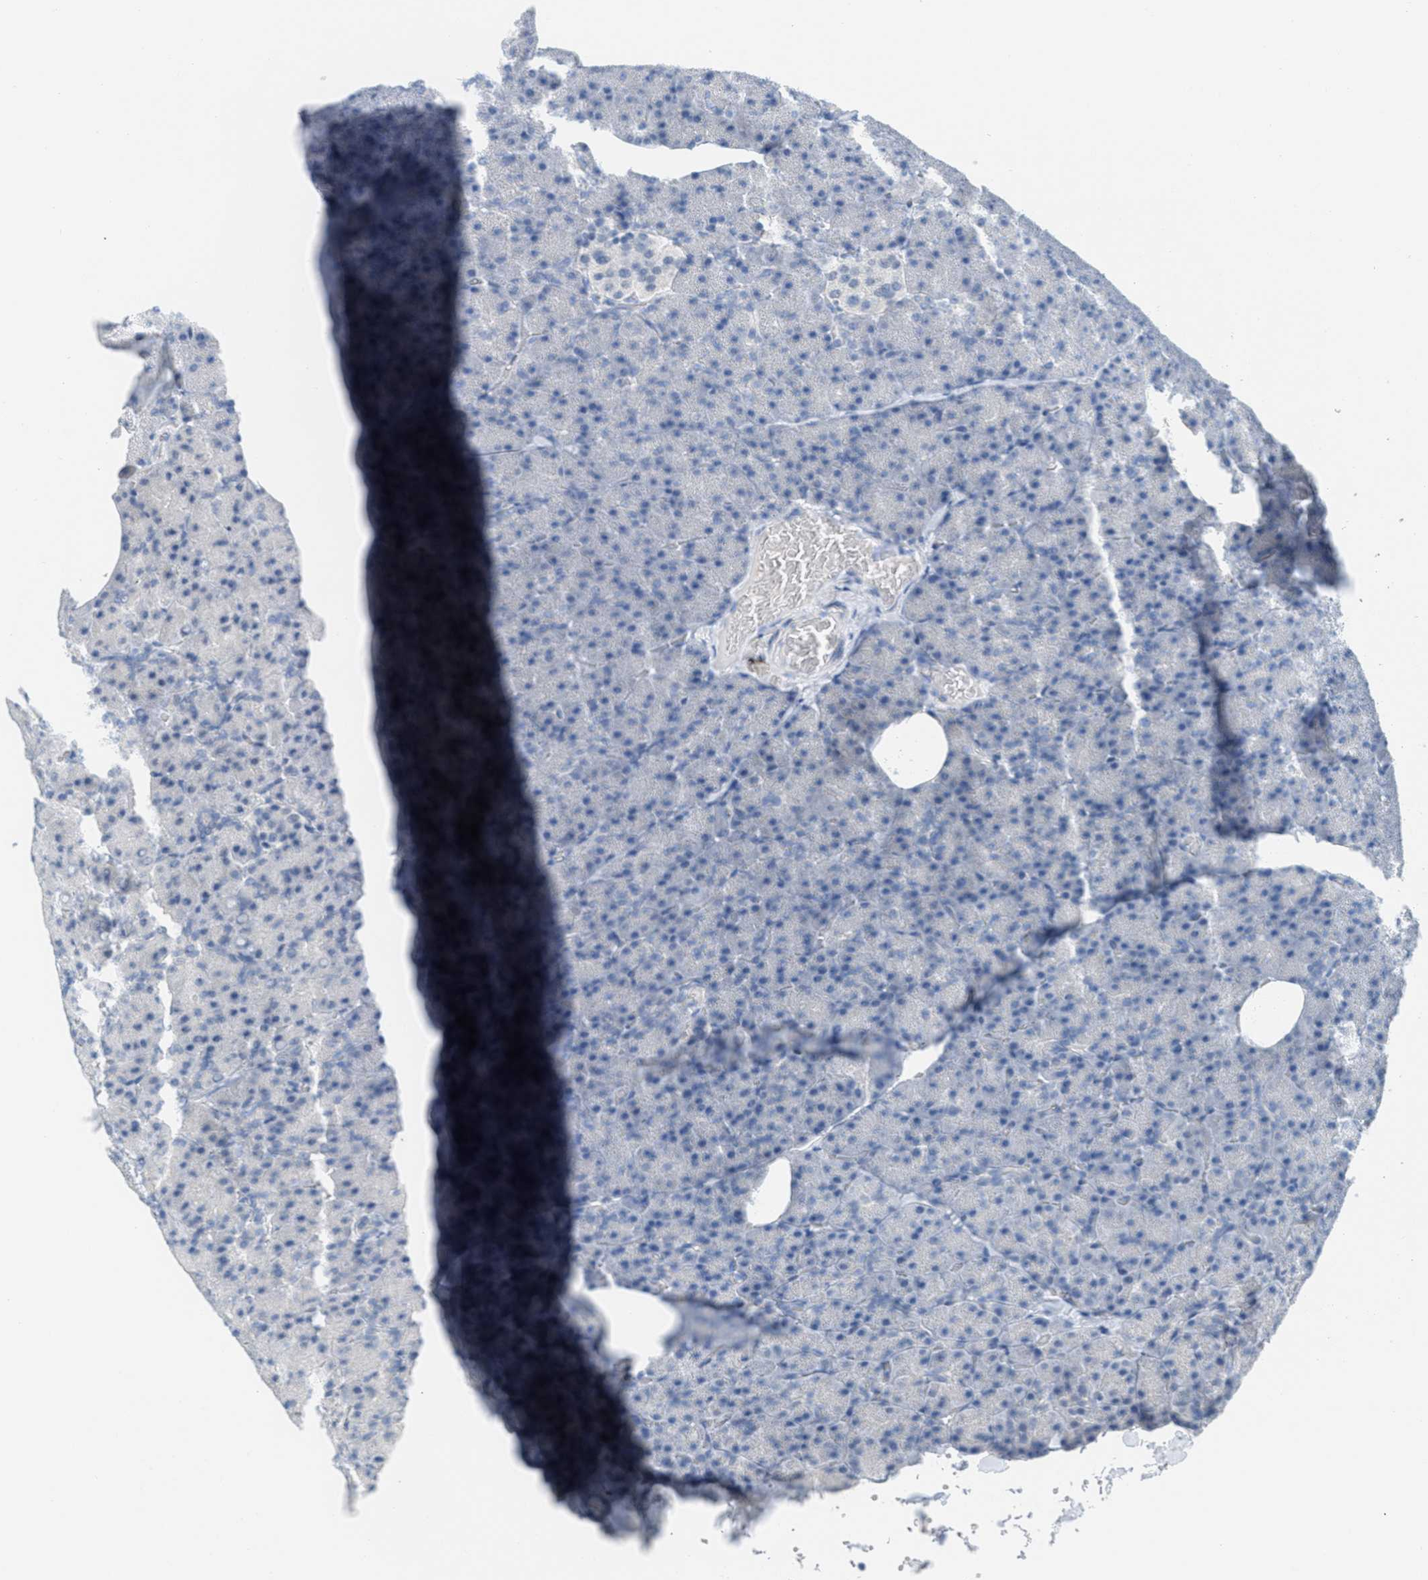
{"staining": {"intensity": "negative", "quantity": "none", "location": "none"}, "tissue": "pancreas", "cell_type": "Exocrine glandular cells", "image_type": "normal", "snomed": [{"axis": "morphology", "description": "Normal tissue, NOS"}, {"axis": "topography", "description": "Pancreas"}], "caption": "The IHC image has no significant expression in exocrine glandular cells of pancreas. (DAB IHC, high magnification).", "gene": "HSF2", "patient": {"sex": "female", "age": 35}}